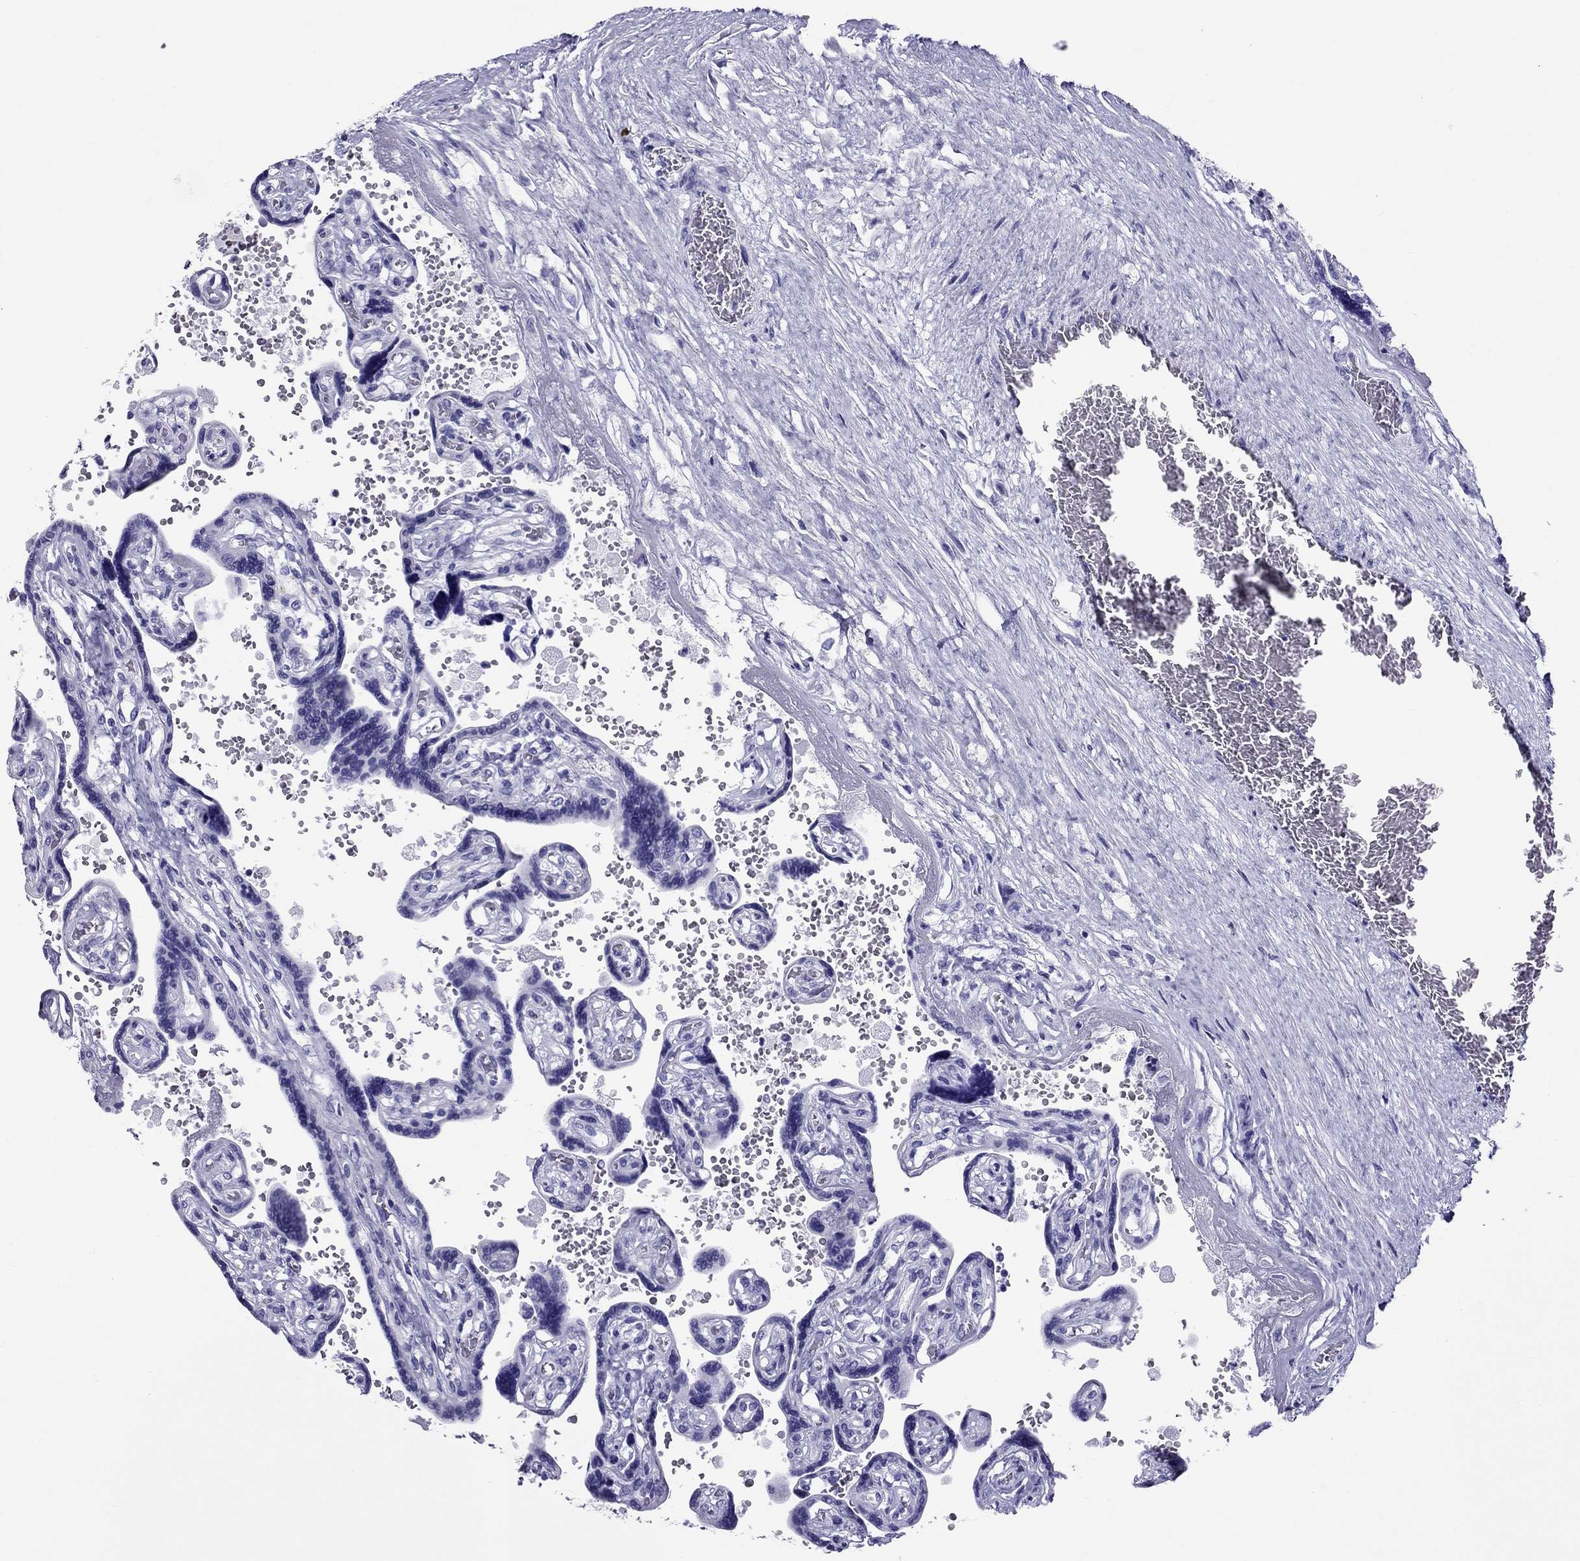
{"staining": {"intensity": "negative", "quantity": "none", "location": "none"}, "tissue": "placenta", "cell_type": "Decidual cells", "image_type": "normal", "snomed": [{"axis": "morphology", "description": "Normal tissue, NOS"}, {"axis": "topography", "description": "Placenta"}], "caption": "This is an IHC image of benign placenta. There is no staining in decidual cells.", "gene": "AVPR1B", "patient": {"sex": "female", "age": 32}}